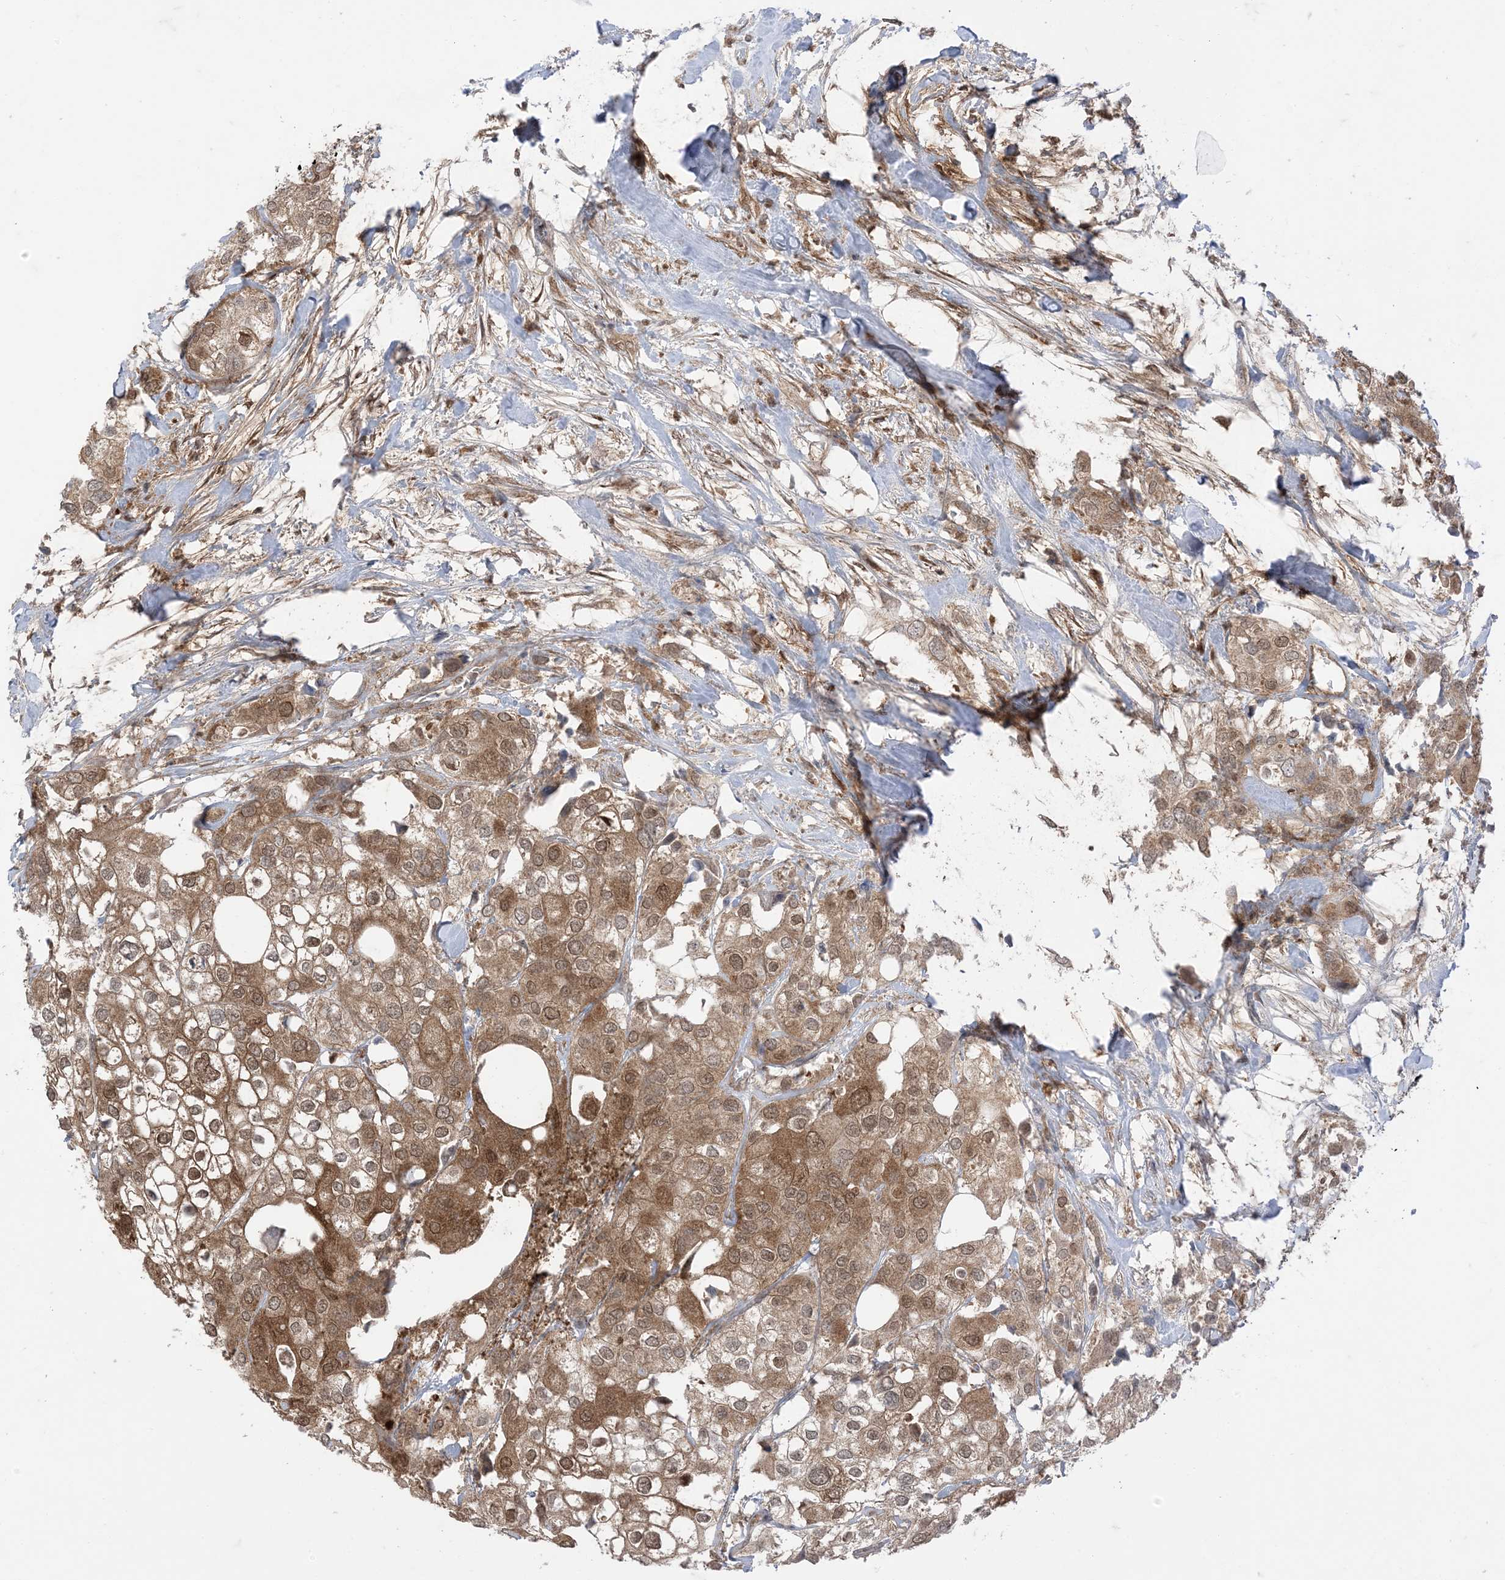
{"staining": {"intensity": "moderate", "quantity": ">75%", "location": "cytoplasmic/membranous,nuclear"}, "tissue": "urothelial cancer", "cell_type": "Tumor cells", "image_type": "cancer", "snomed": [{"axis": "morphology", "description": "Urothelial carcinoma, High grade"}, {"axis": "topography", "description": "Urinary bladder"}], "caption": "Urothelial carcinoma (high-grade) tissue shows moderate cytoplasmic/membranous and nuclear staining in about >75% of tumor cells, visualized by immunohistochemistry. (Stains: DAB in brown, nuclei in blue, Microscopy: brightfield microscopy at high magnification).", "gene": "PTPA", "patient": {"sex": "male", "age": 64}}